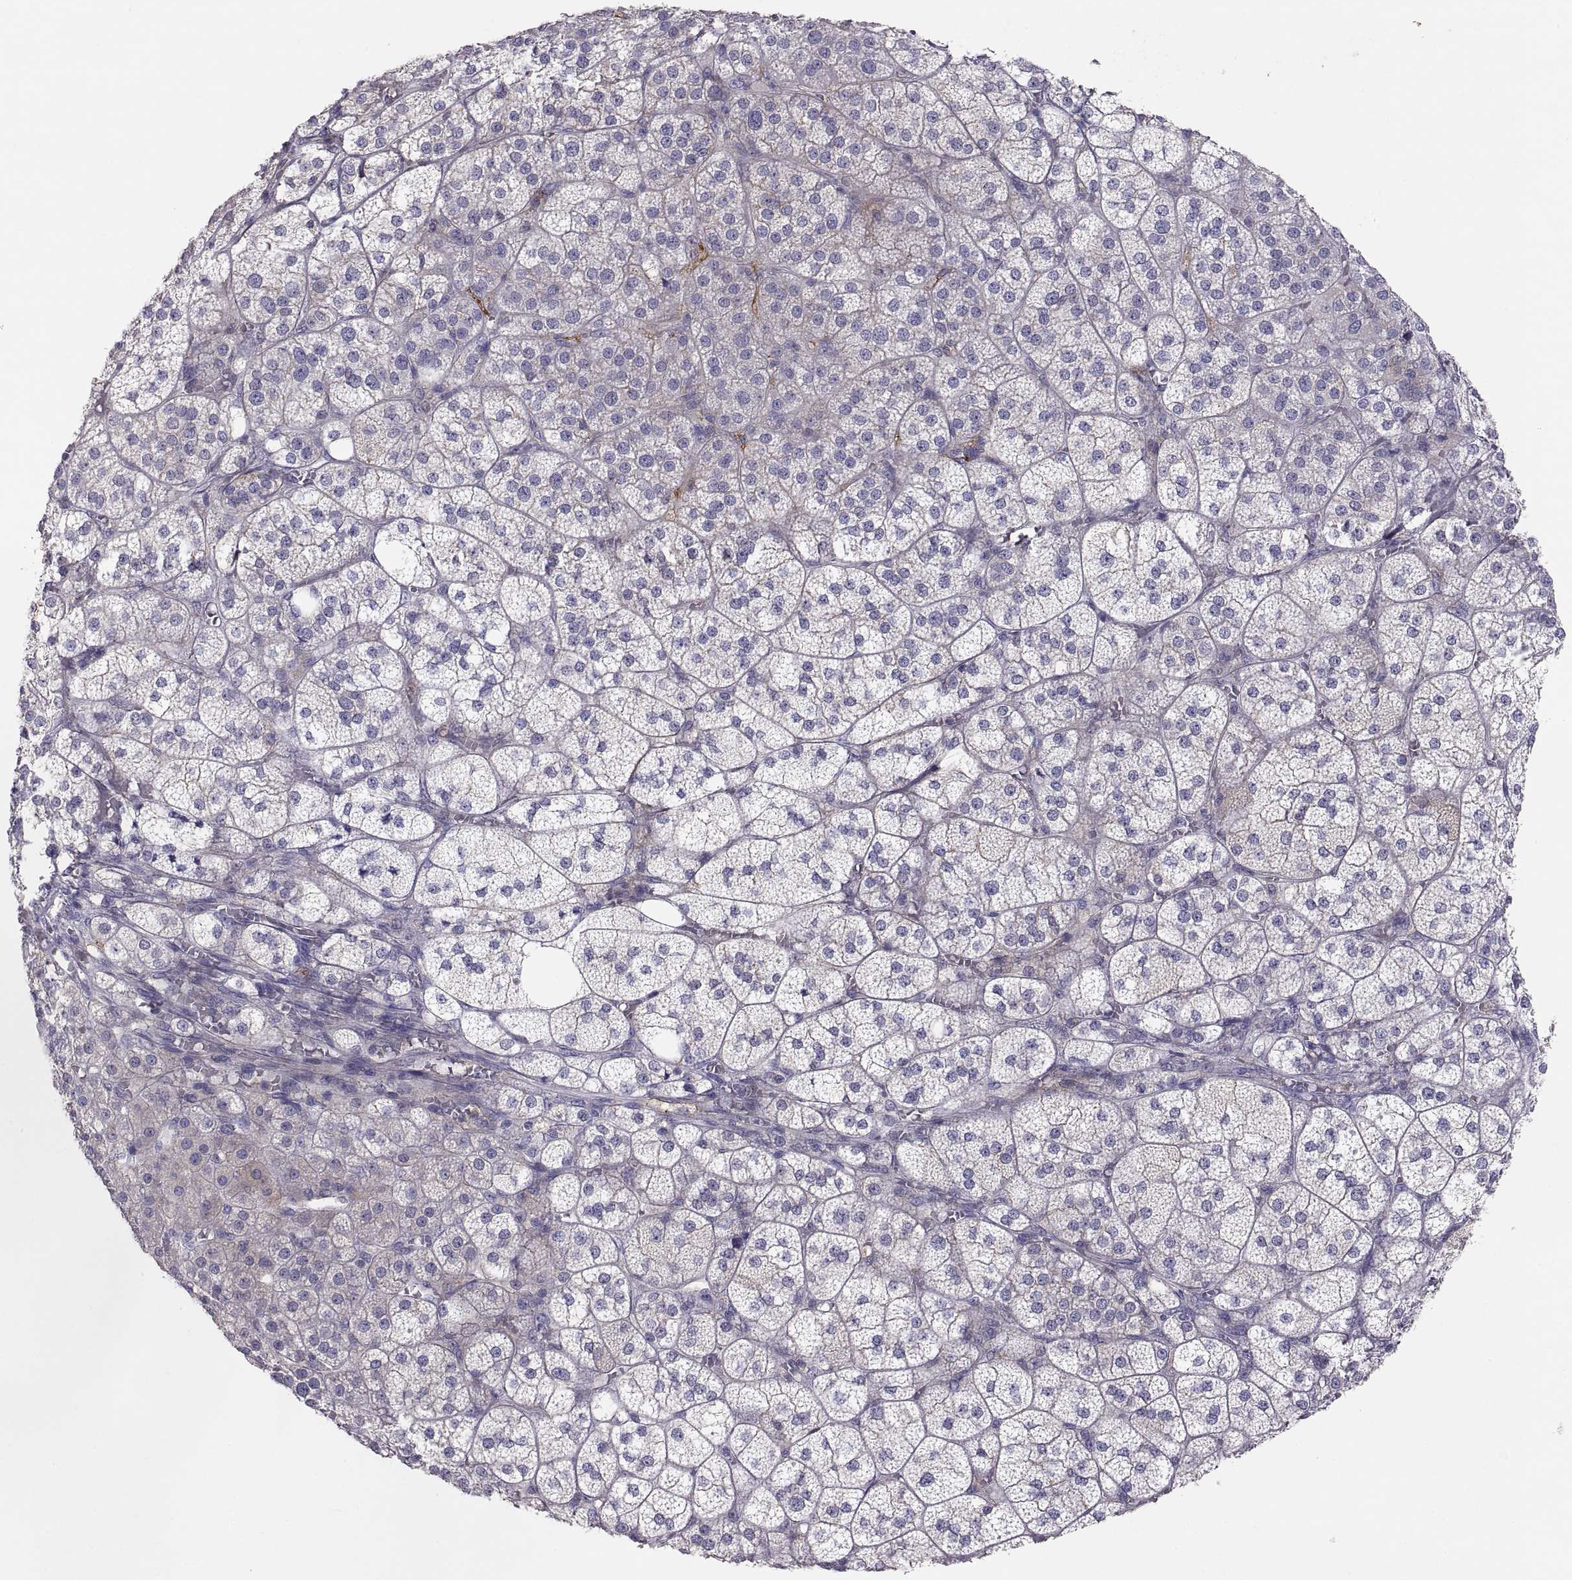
{"staining": {"intensity": "negative", "quantity": "none", "location": "none"}, "tissue": "adrenal gland", "cell_type": "Glandular cells", "image_type": "normal", "snomed": [{"axis": "morphology", "description": "Normal tissue, NOS"}, {"axis": "topography", "description": "Adrenal gland"}], "caption": "Glandular cells show no significant protein expression in normal adrenal gland. Brightfield microscopy of immunohistochemistry (IHC) stained with DAB (brown) and hematoxylin (blue), captured at high magnification.", "gene": "RALB", "patient": {"sex": "female", "age": 60}}